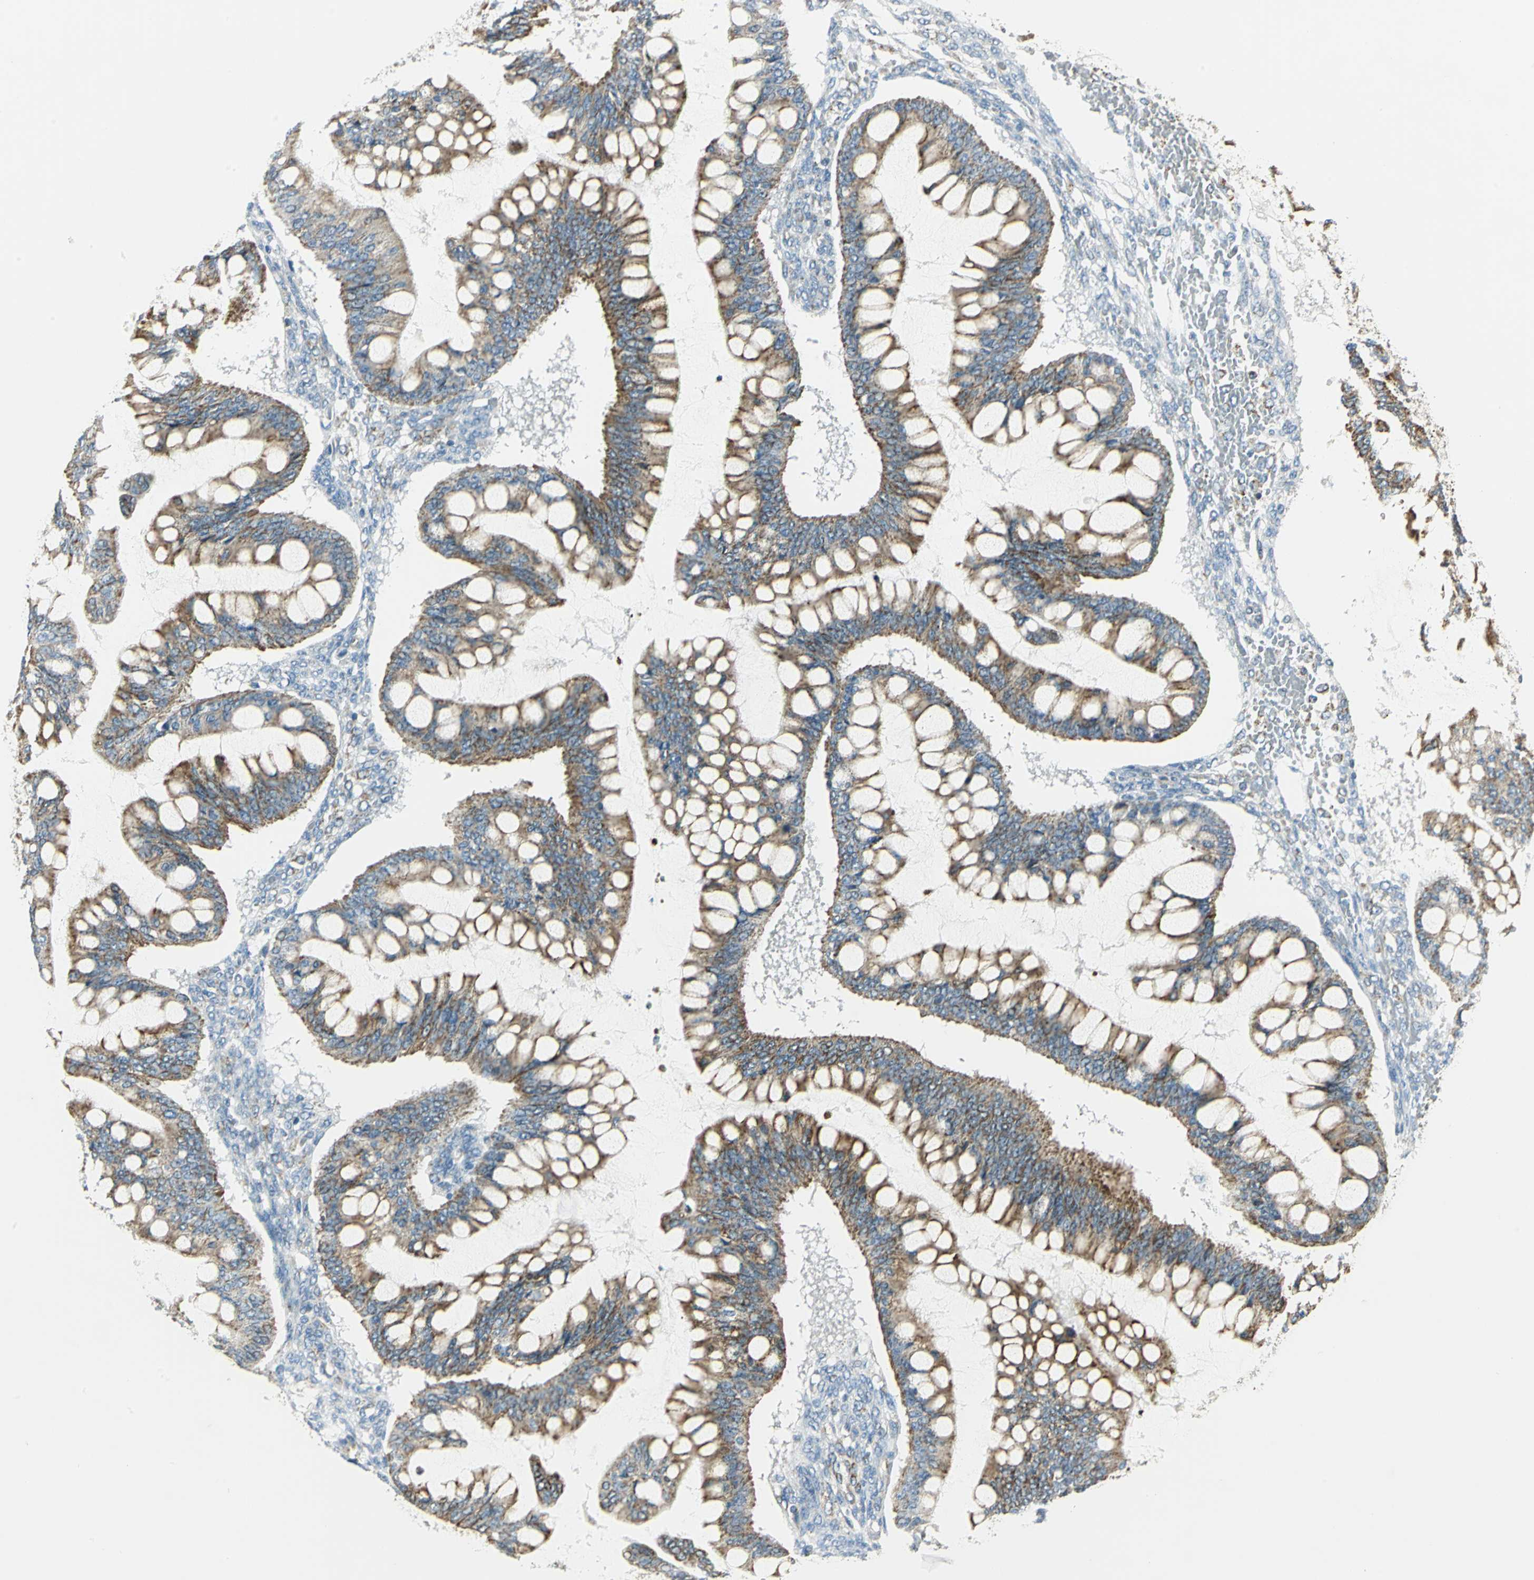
{"staining": {"intensity": "moderate", "quantity": ">75%", "location": "cytoplasmic/membranous"}, "tissue": "ovarian cancer", "cell_type": "Tumor cells", "image_type": "cancer", "snomed": [{"axis": "morphology", "description": "Cystadenocarcinoma, mucinous, NOS"}, {"axis": "topography", "description": "Ovary"}], "caption": "Protein staining displays moderate cytoplasmic/membranous positivity in about >75% of tumor cells in ovarian mucinous cystadenocarcinoma.", "gene": "ACADM", "patient": {"sex": "female", "age": 73}}